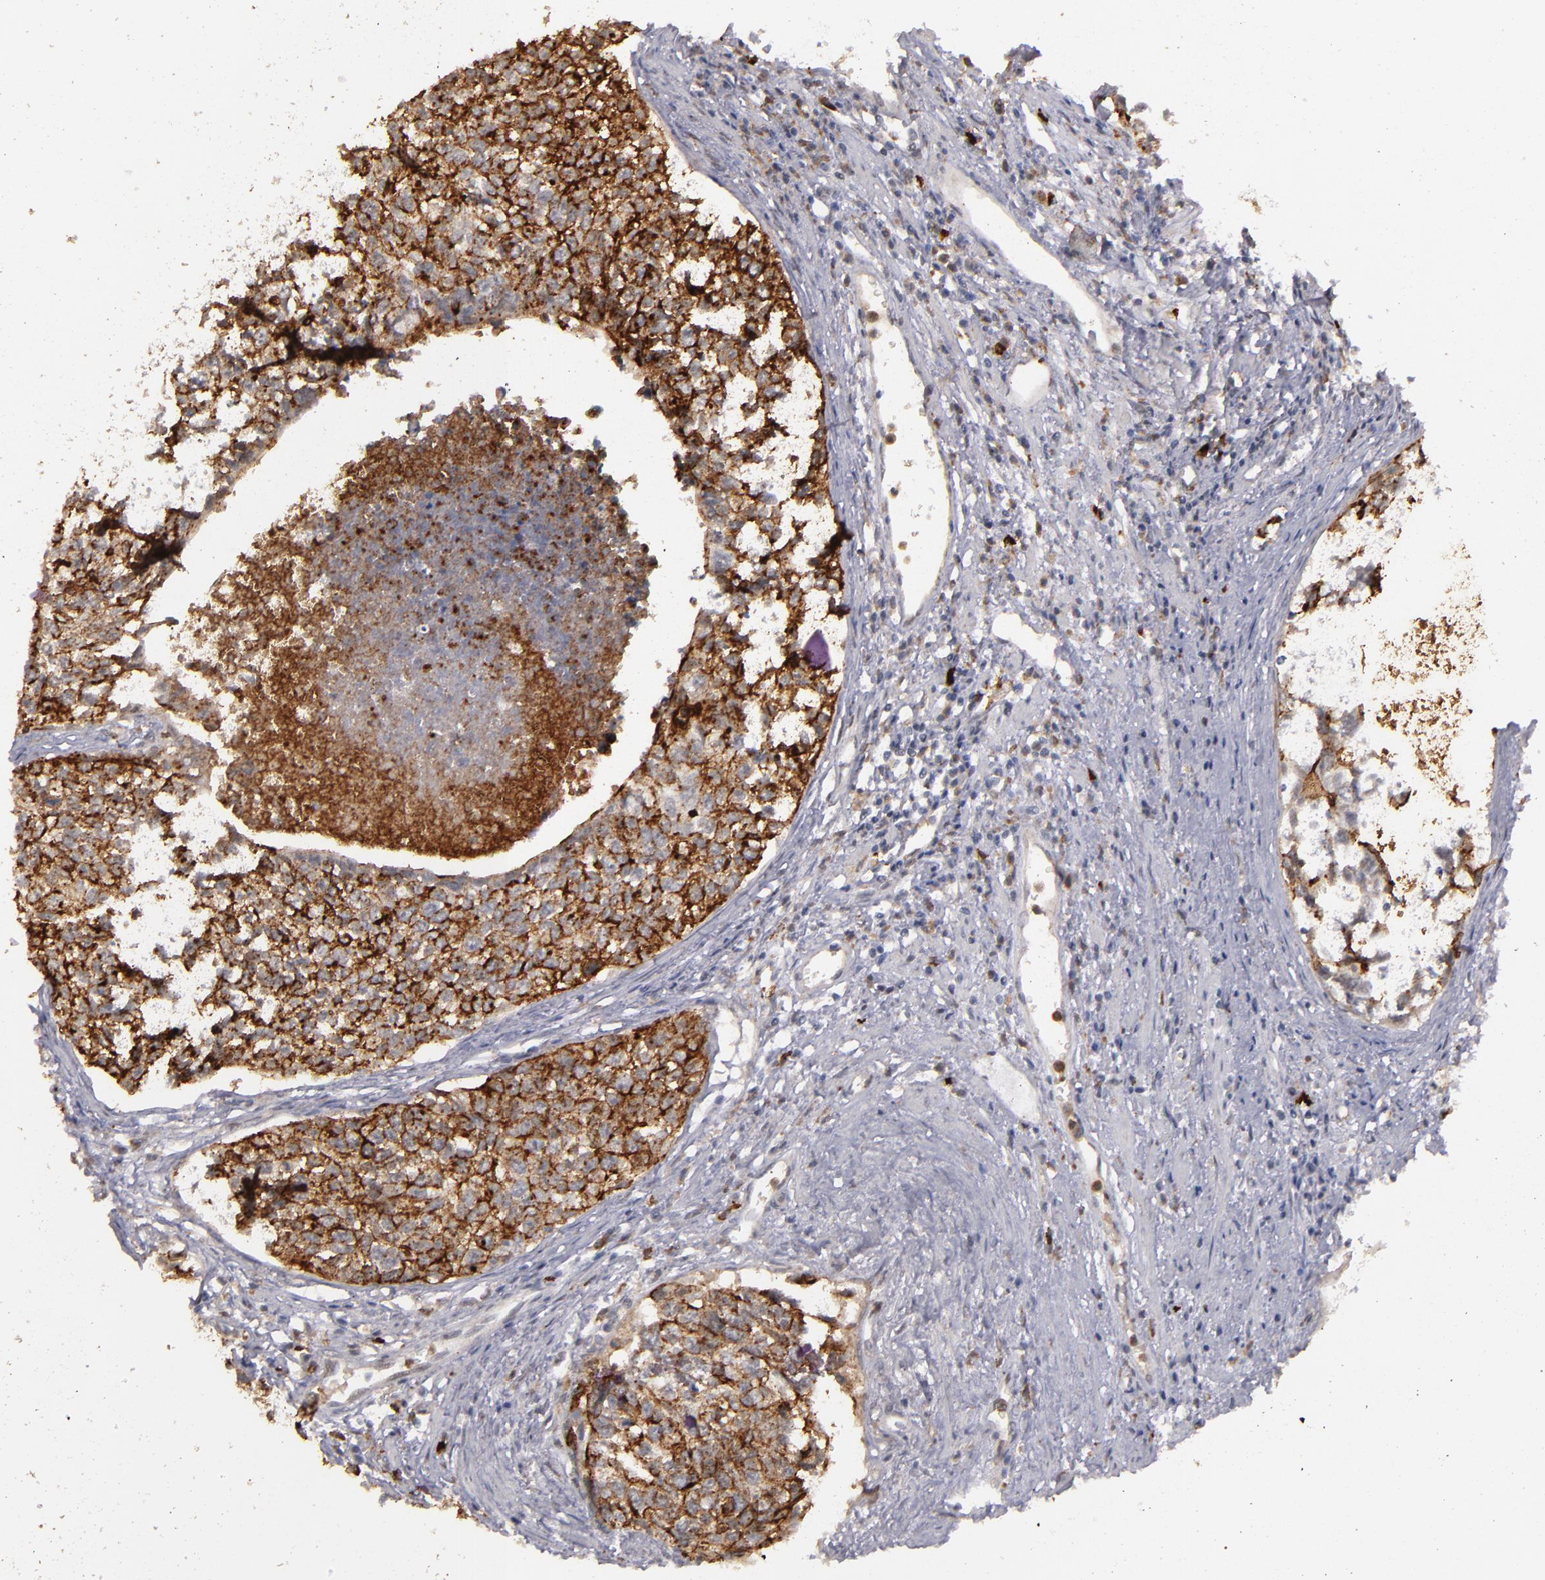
{"staining": {"intensity": "strong", "quantity": ">75%", "location": "cytoplasmic/membranous"}, "tissue": "urothelial cancer", "cell_type": "Tumor cells", "image_type": "cancer", "snomed": [{"axis": "morphology", "description": "Urothelial carcinoma, High grade"}, {"axis": "topography", "description": "Urinary bladder"}], "caption": "Strong cytoplasmic/membranous protein expression is appreciated in approximately >75% of tumor cells in urothelial cancer. (DAB IHC, brown staining for protein, blue staining for nuclei).", "gene": "STX3", "patient": {"sex": "male", "age": 81}}